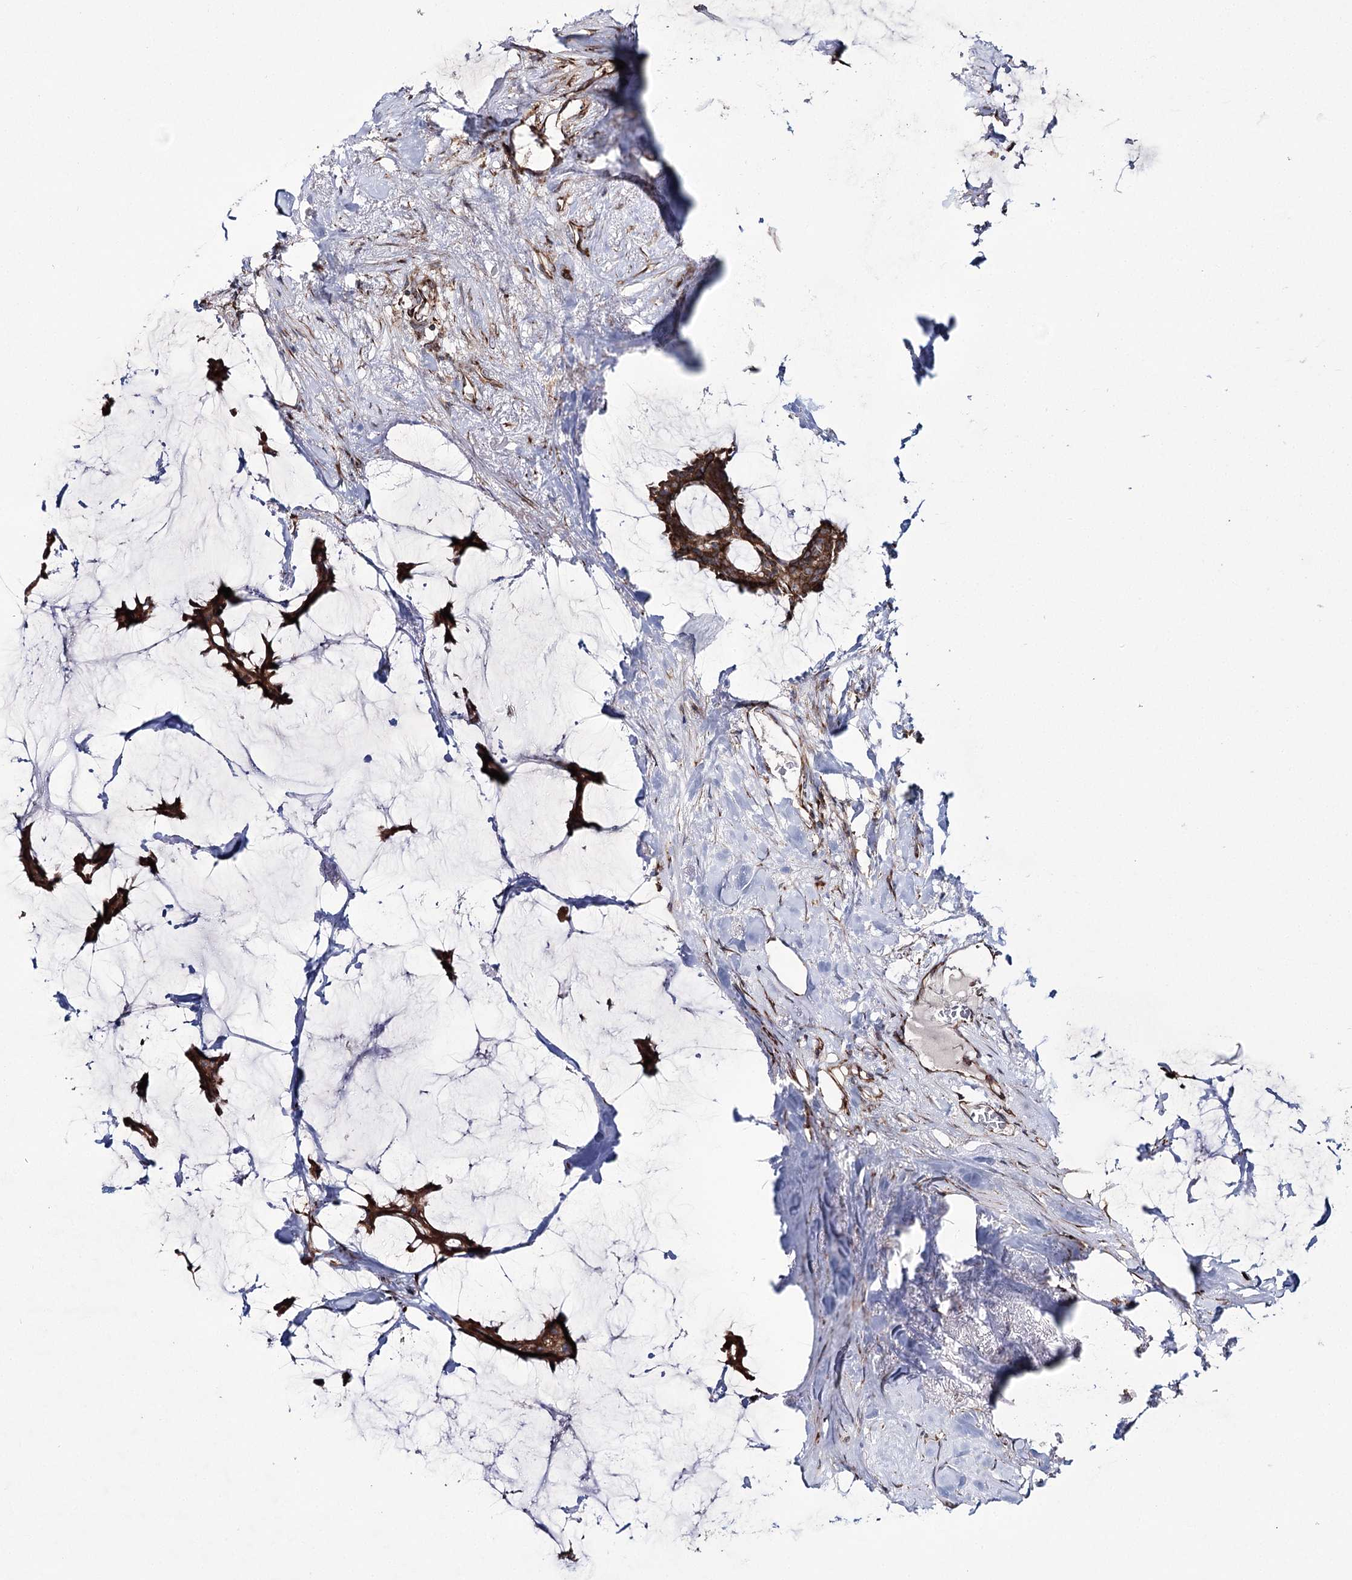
{"staining": {"intensity": "strong", "quantity": ">75%", "location": "cytoplasmic/membranous"}, "tissue": "breast cancer", "cell_type": "Tumor cells", "image_type": "cancer", "snomed": [{"axis": "morphology", "description": "Duct carcinoma"}, {"axis": "topography", "description": "Breast"}], "caption": "IHC (DAB) staining of intraductal carcinoma (breast) demonstrates strong cytoplasmic/membranous protein staining in about >75% of tumor cells.", "gene": "HECTD2", "patient": {"sex": "female", "age": 93}}